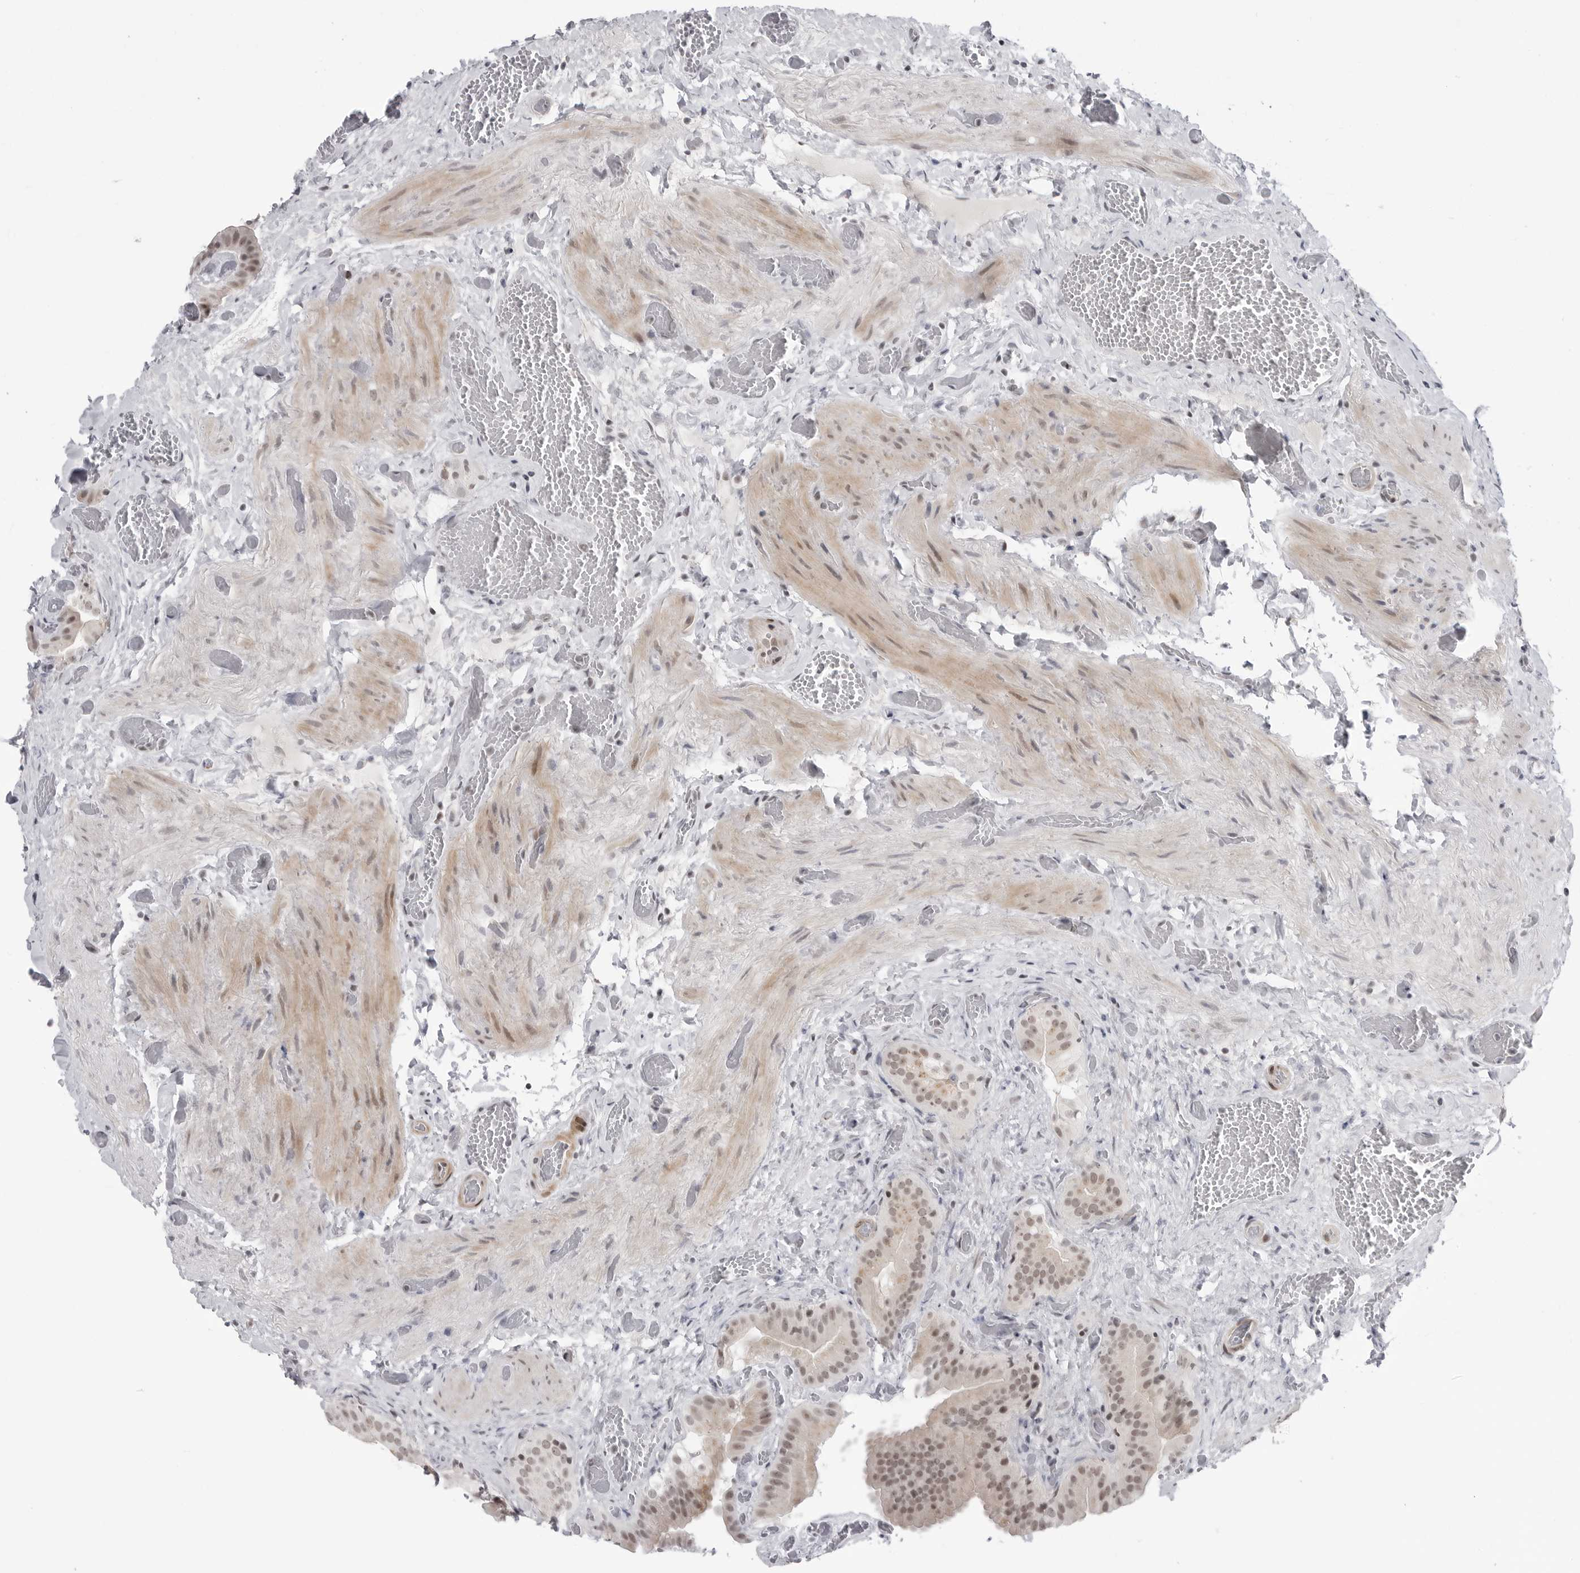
{"staining": {"intensity": "weak", "quantity": ">75%", "location": "nuclear"}, "tissue": "gallbladder", "cell_type": "Glandular cells", "image_type": "normal", "snomed": [{"axis": "morphology", "description": "Normal tissue, NOS"}, {"axis": "topography", "description": "Gallbladder"}], "caption": "An IHC photomicrograph of normal tissue is shown. Protein staining in brown highlights weak nuclear positivity in gallbladder within glandular cells. The staining was performed using DAB (3,3'-diaminobenzidine) to visualize the protein expression in brown, while the nuclei were stained in blue with hematoxylin (Magnification: 20x).", "gene": "TRIM66", "patient": {"sex": "female", "age": 64}}